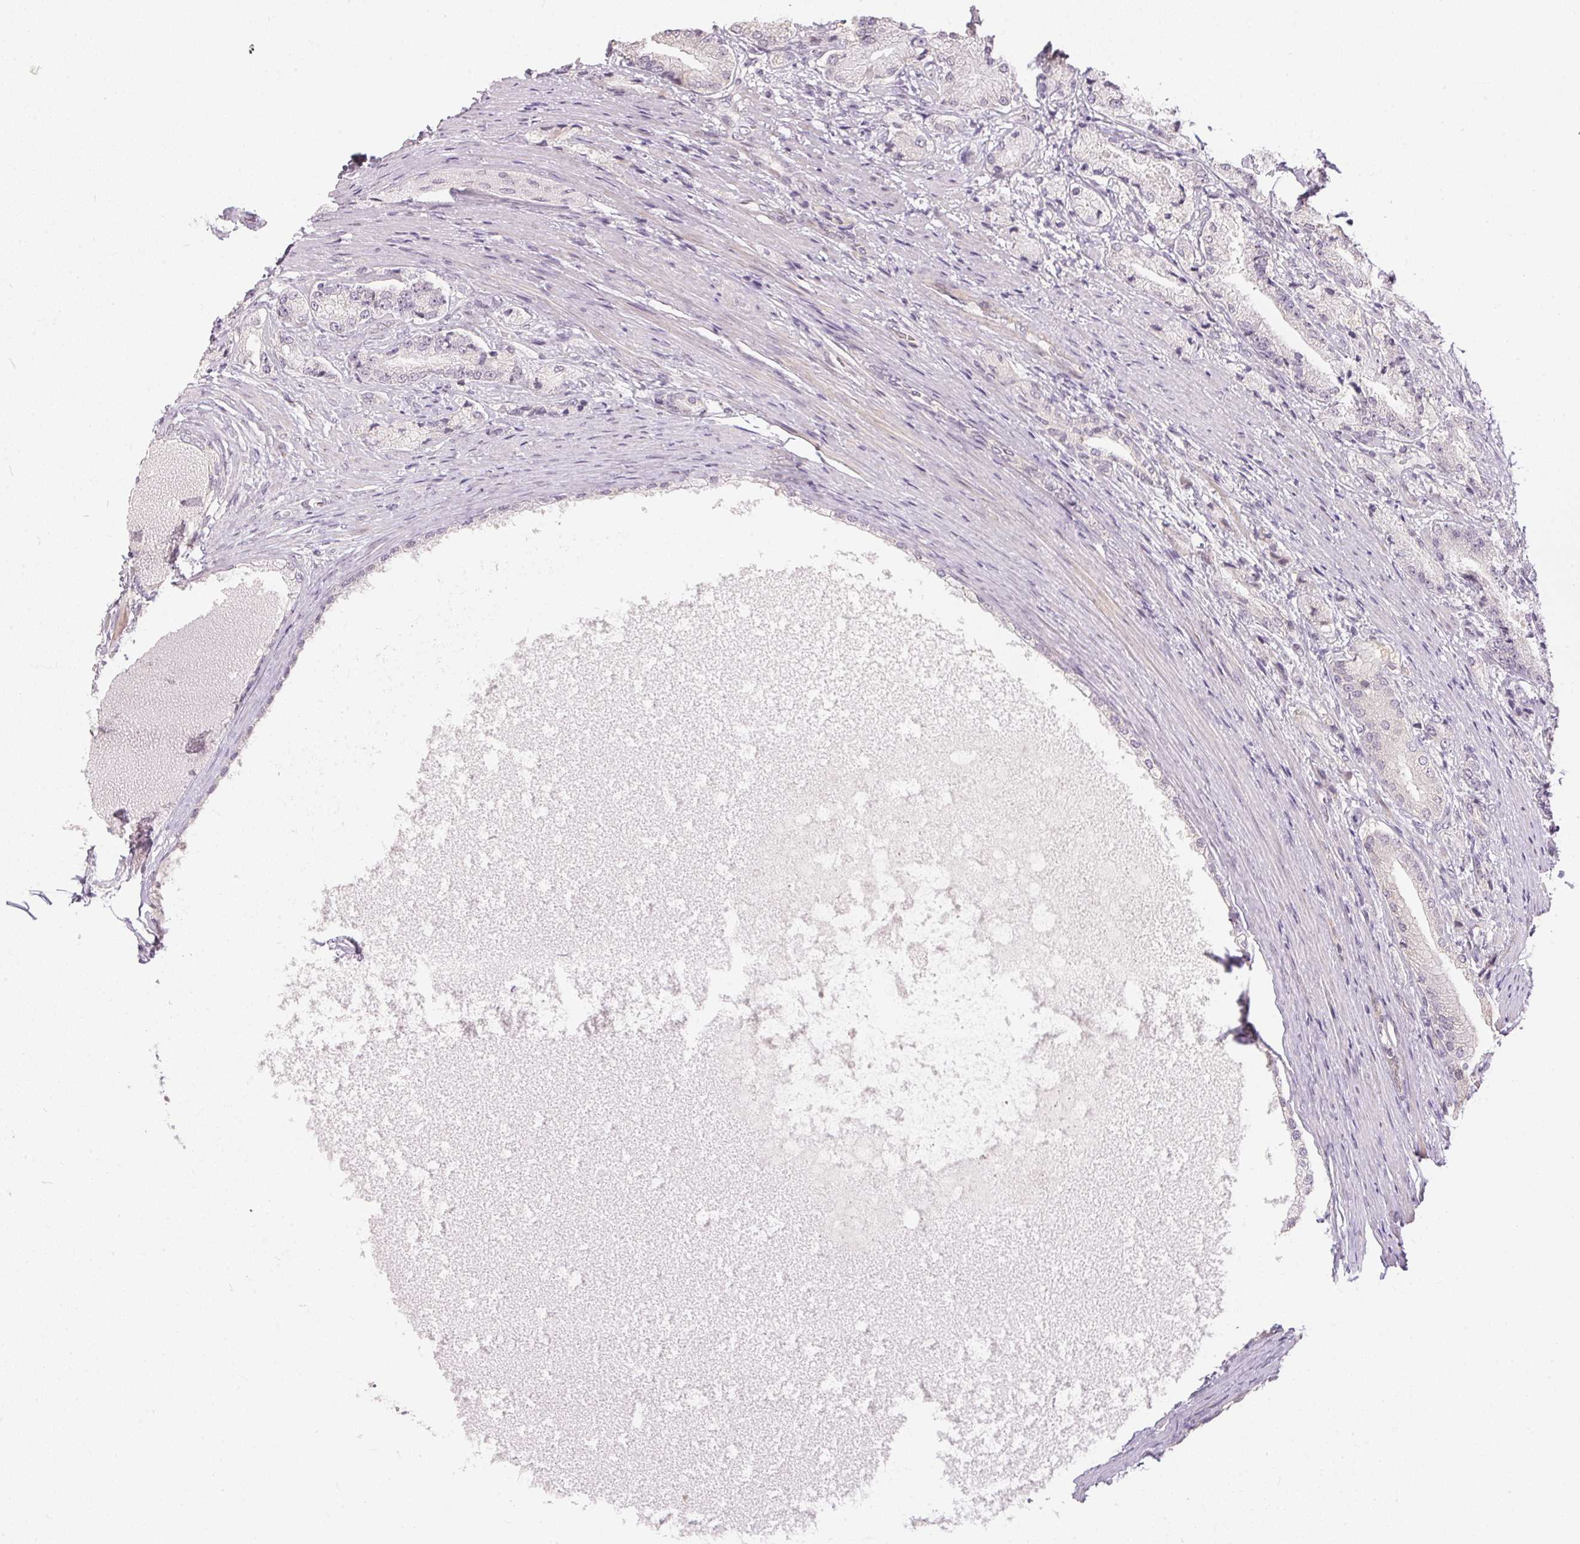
{"staining": {"intensity": "negative", "quantity": "none", "location": "none"}, "tissue": "prostate cancer", "cell_type": "Tumor cells", "image_type": "cancer", "snomed": [{"axis": "morphology", "description": "Adenocarcinoma, High grade"}, {"axis": "topography", "description": "Prostate and seminal vesicle, NOS"}], "caption": "This image is of prostate cancer stained with immunohistochemistry (IHC) to label a protein in brown with the nuclei are counter-stained blue. There is no staining in tumor cells.", "gene": "GDAP1L1", "patient": {"sex": "male", "age": 61}}